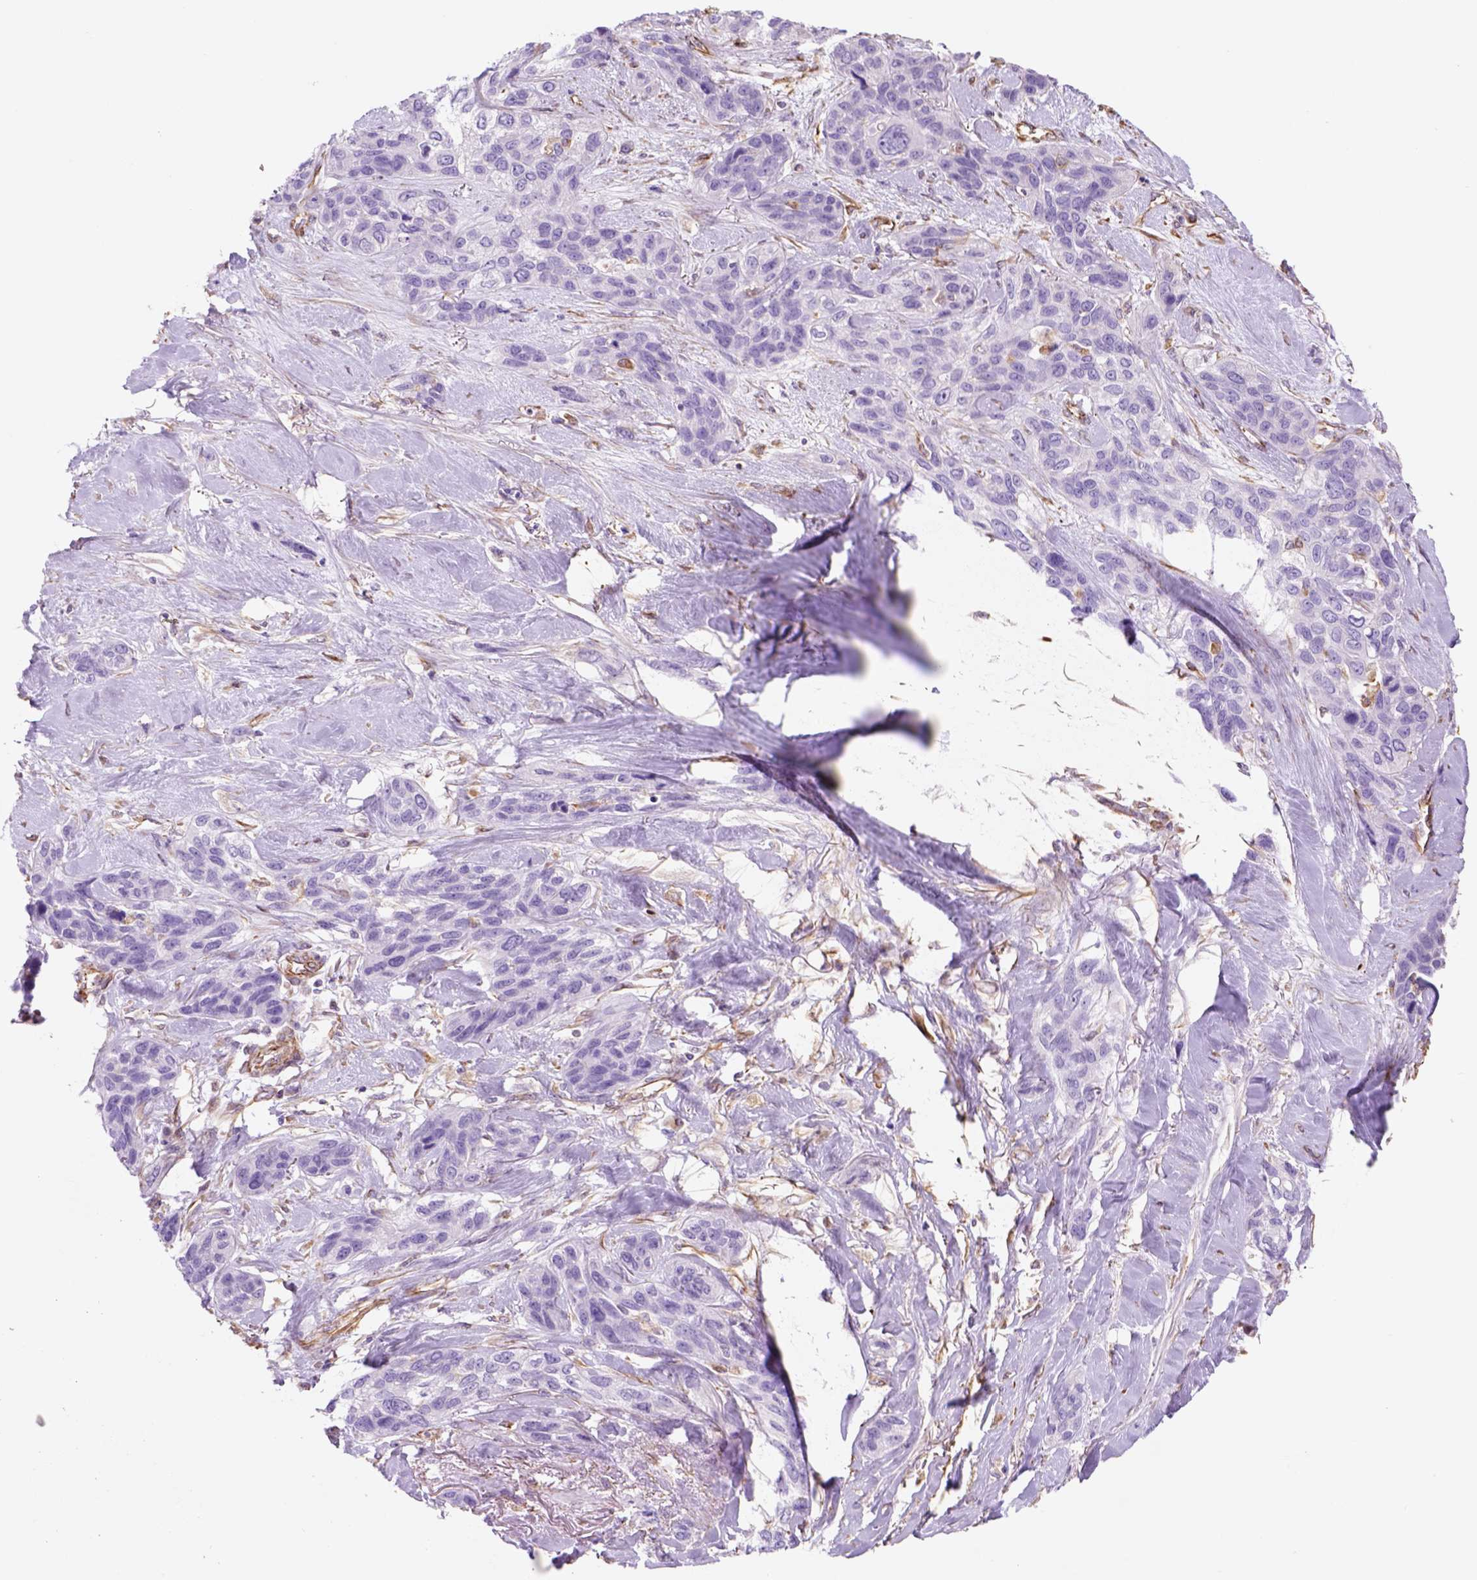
{"staining": {"intensity": "negative", "quantity": "none", "location": "none"}, "tissue": "lung cancer", "cell_type": "Tumor cells", "image_type": "cancer", "snomed": [{"axis": "morphology", "description": "Squamous cell carcinoma, NOS"}, {"axis": "topography", "description": "Lung"}], "caption": "Human squamous cell carcinoma (lung) stained for a protein using immunohistochemistry displays no expression in tumor cells.", "gene": "ZZZ3", "patient": {"sex": "female", "age": 70}}